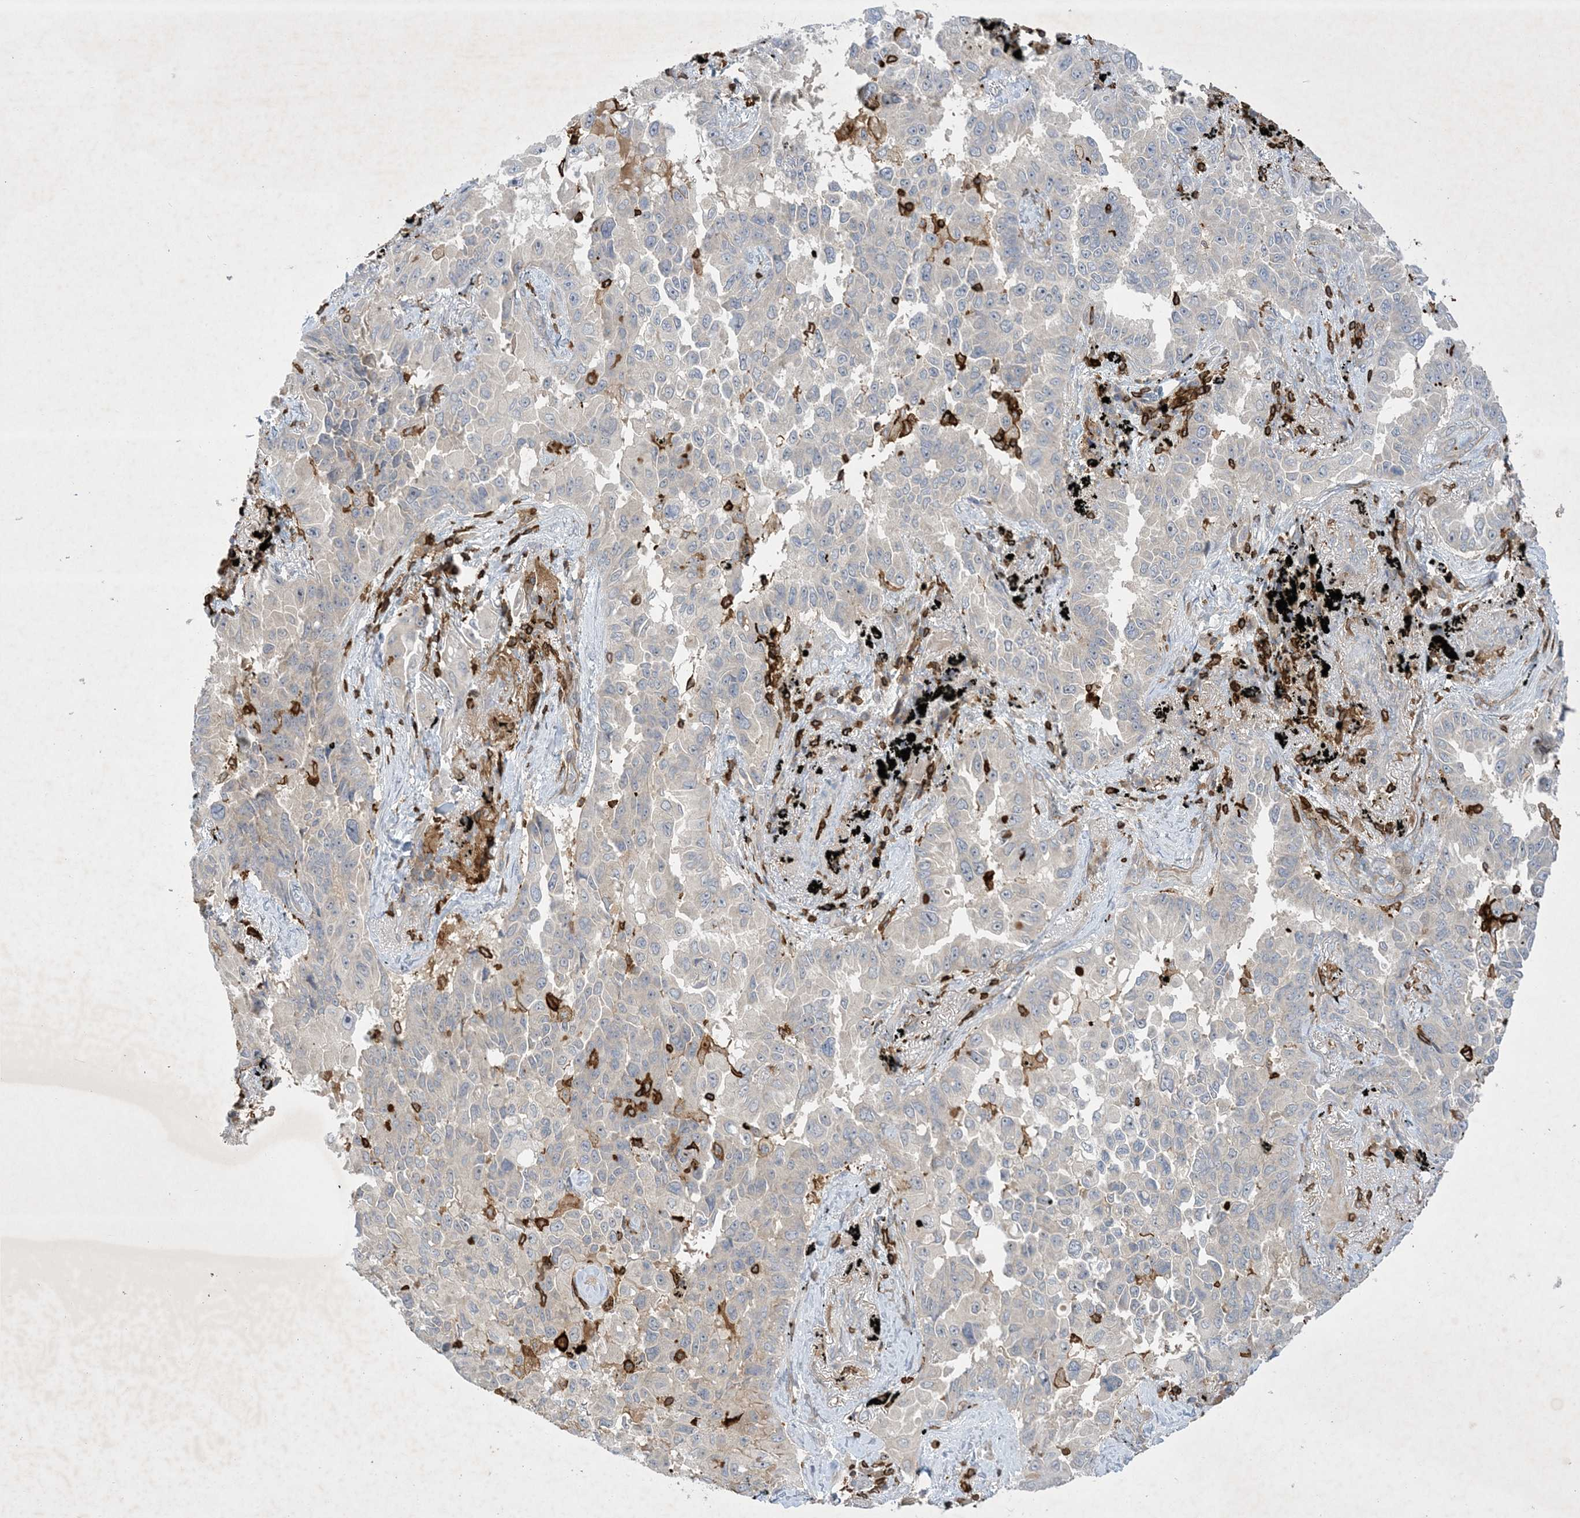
{"staining": {"intensity": "negative", "quantity": "none", "location": "none"}, "tissue": "lung cancer", "cell_type": "Tumor cells", "image_type": "cancer", "snomed": [{"axis": "morphology", "description": "Adenocarcinoma, NOS"}, {"axis": "topography", "description": "Lung"}], "caption": "Immunohistochemistry (IHC) histopathology image of lung adenocarcinoma stained for a protein (brown), which shows no expression in tumor cells.", "gene": "AK9", "patient": {"sex": "female", "age": 67}}